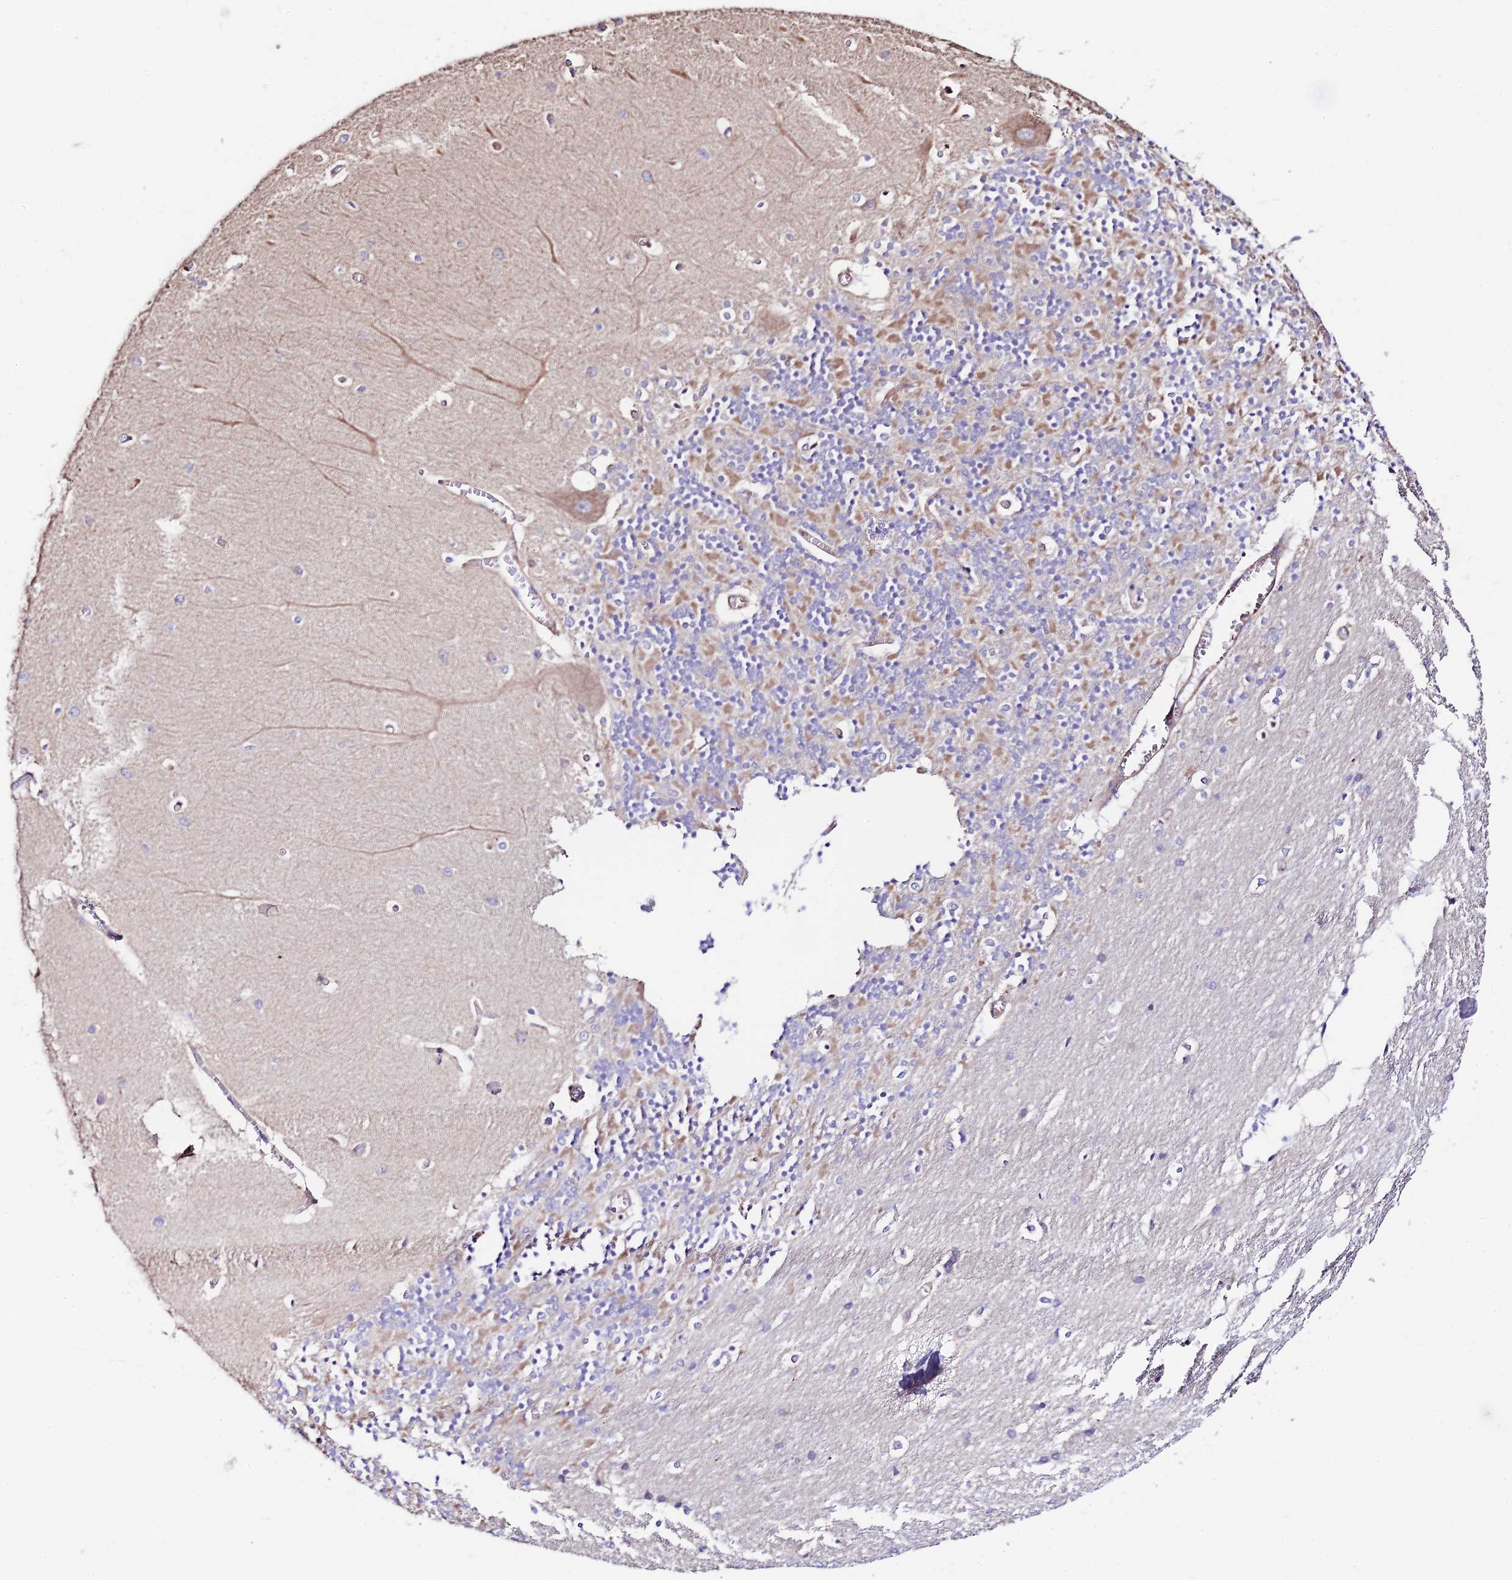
{"staining": {"intensity": "negative", "quantity": "none", "location": "none"}, "tissue": "cerebellum", "cell_type": "Cells in granular layer", "image_type": "normal", "snomed": [{"axis": "morphology", "description": "Normal tissue, NOS"}, {"axis": "topography", "description": "Cerebellum"}], "caption": "DAB immunohistochemical staining of unremarkable human cerebellum reveals no significant staining in cells in granular layer. Nuclei are stained in blue.", "gene": "VPS13C", "patient": {"sex": "male", "age": 37}}